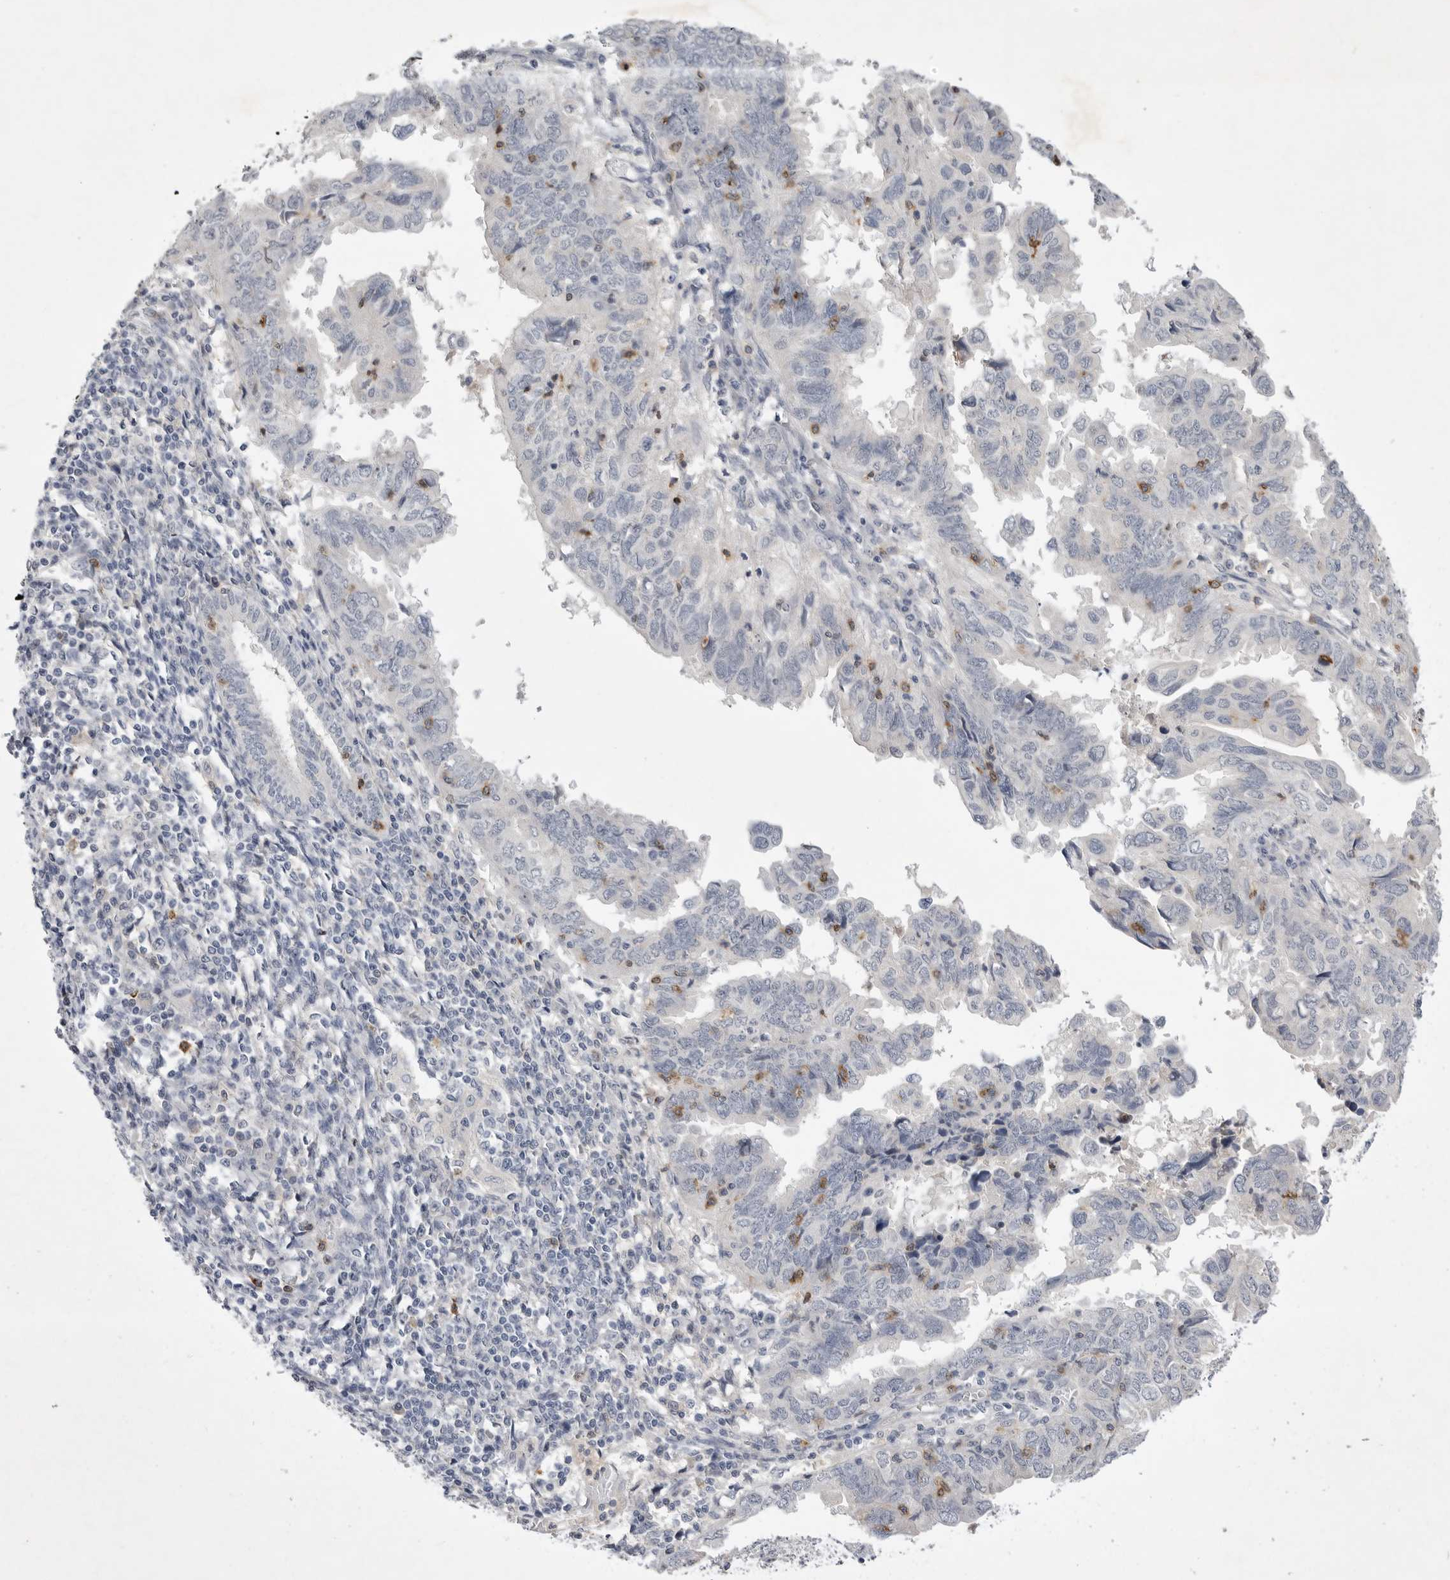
{"staining": {"intensity": "negative", "quantity": "none", "location": "none"}, "tissue": "endometrial cancer", "cell_type": "Tumor cells", "image_type": "cancer", "snomed": [{"axis": "morphology", "description": "Adenocarcinoma, NOS"}, {"axis": "topography", "description": "Uterus"}], "caption": "DAB immunohistochemical staining of human endometrial cancer demonstrates no significant expression in tumor cells.", "gene": "ITGAD", "patient": {"sex": "female", "age": 77}}